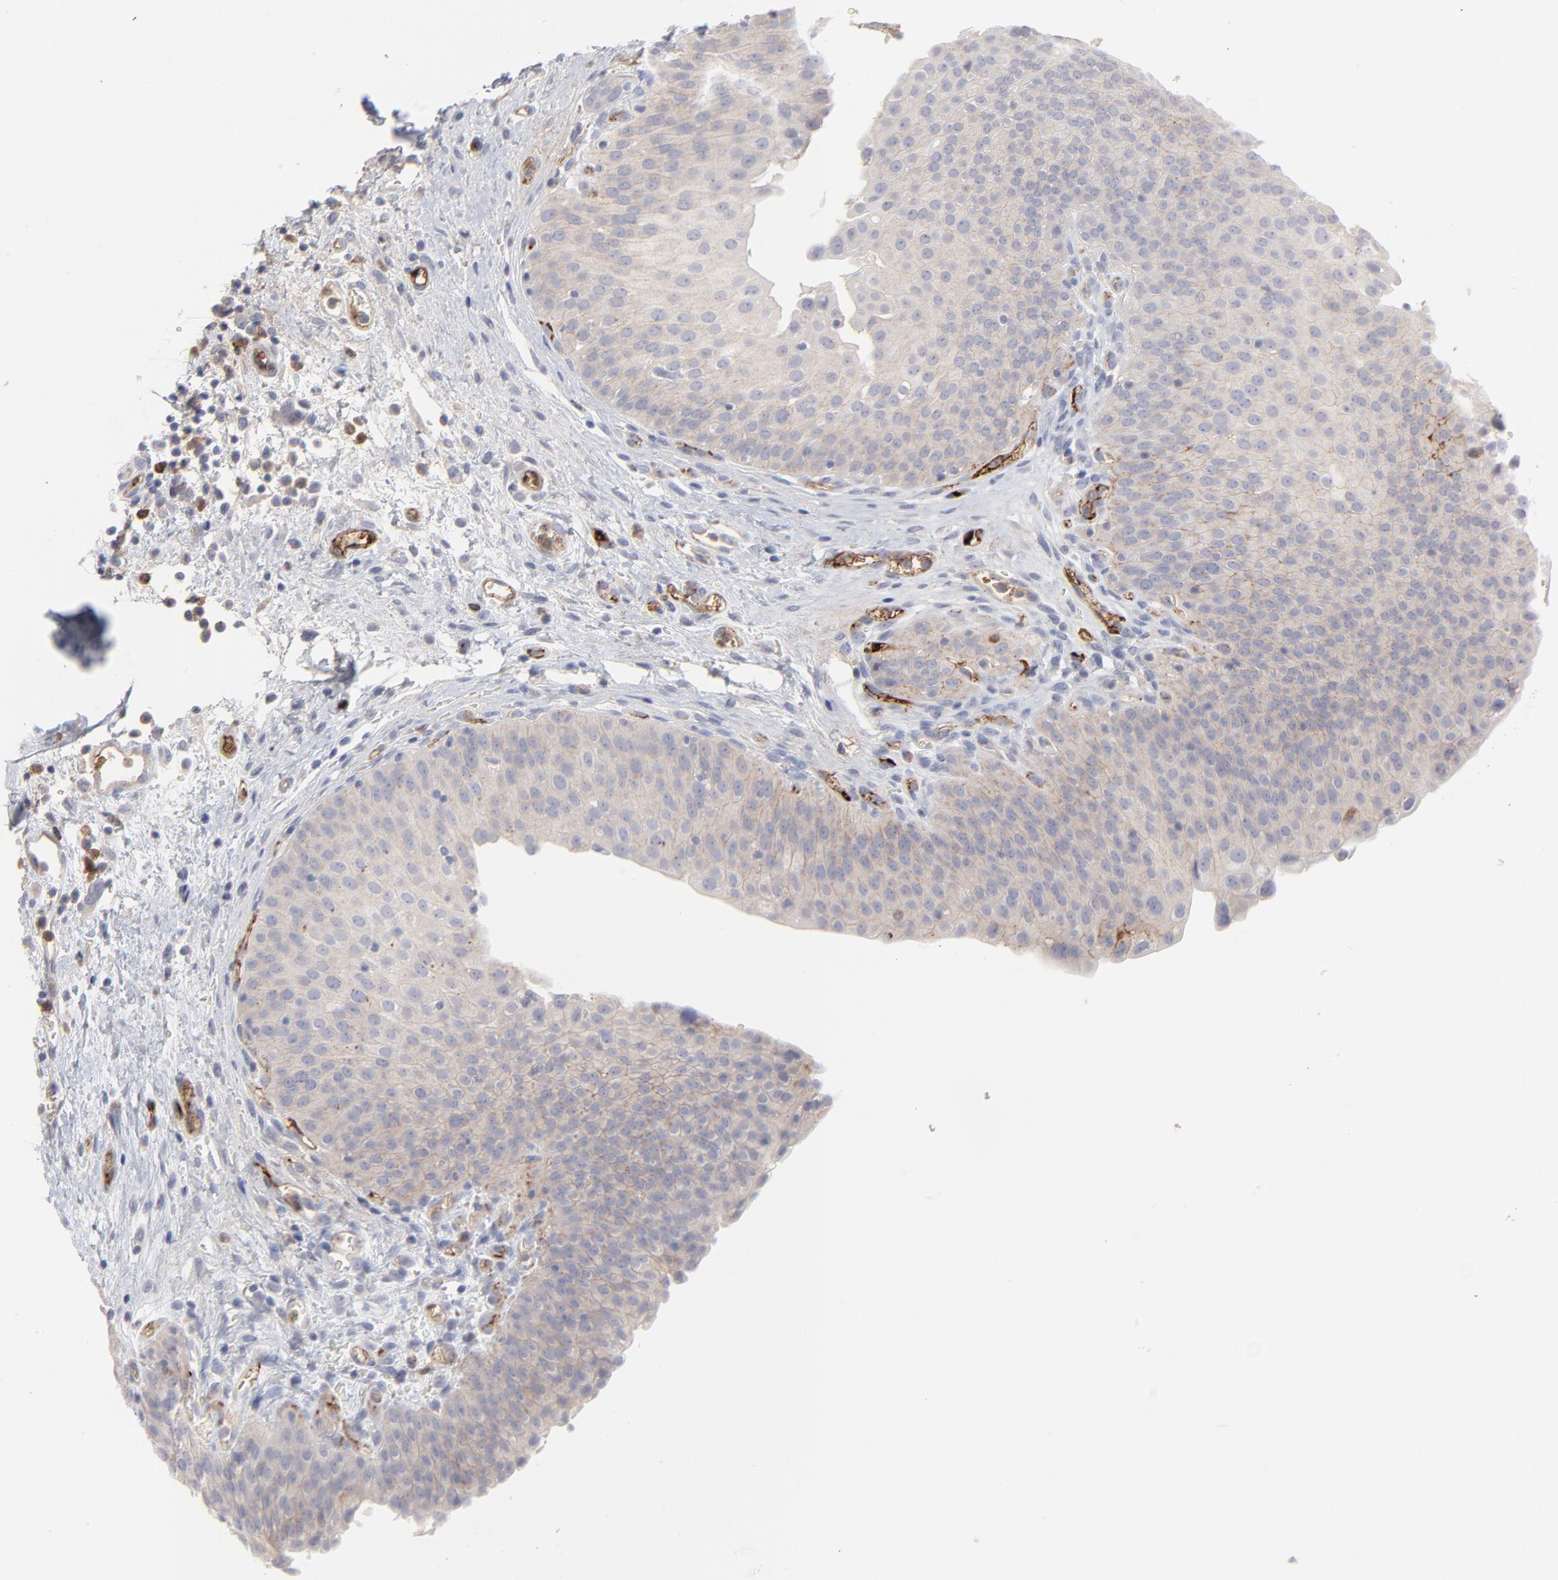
{"staining": {"intensity": "weak", "quantity": ">75%", "location": "cytoplasmic/membranous"}, "tissue": "urinary bladder", "cell_type": "Urothelial cells", "image_type": "normal", "snomed": [{"axis": "morphology", "description": "Normal tissue, NOS"}, {"axis": "morphology", "description": "Dysplasia, NOS"}, {"axis": "topography", "description": "Urinary bladder"}], "caption": "Immunohistochemical staining of unremarkable human urinary bladder reveals >75% levels of weak cytoplasmic/membranous protein staining in about >75% of urothelial cells.", "gene": "CCR3", "patient": {"sex": "male", "age": 35}}